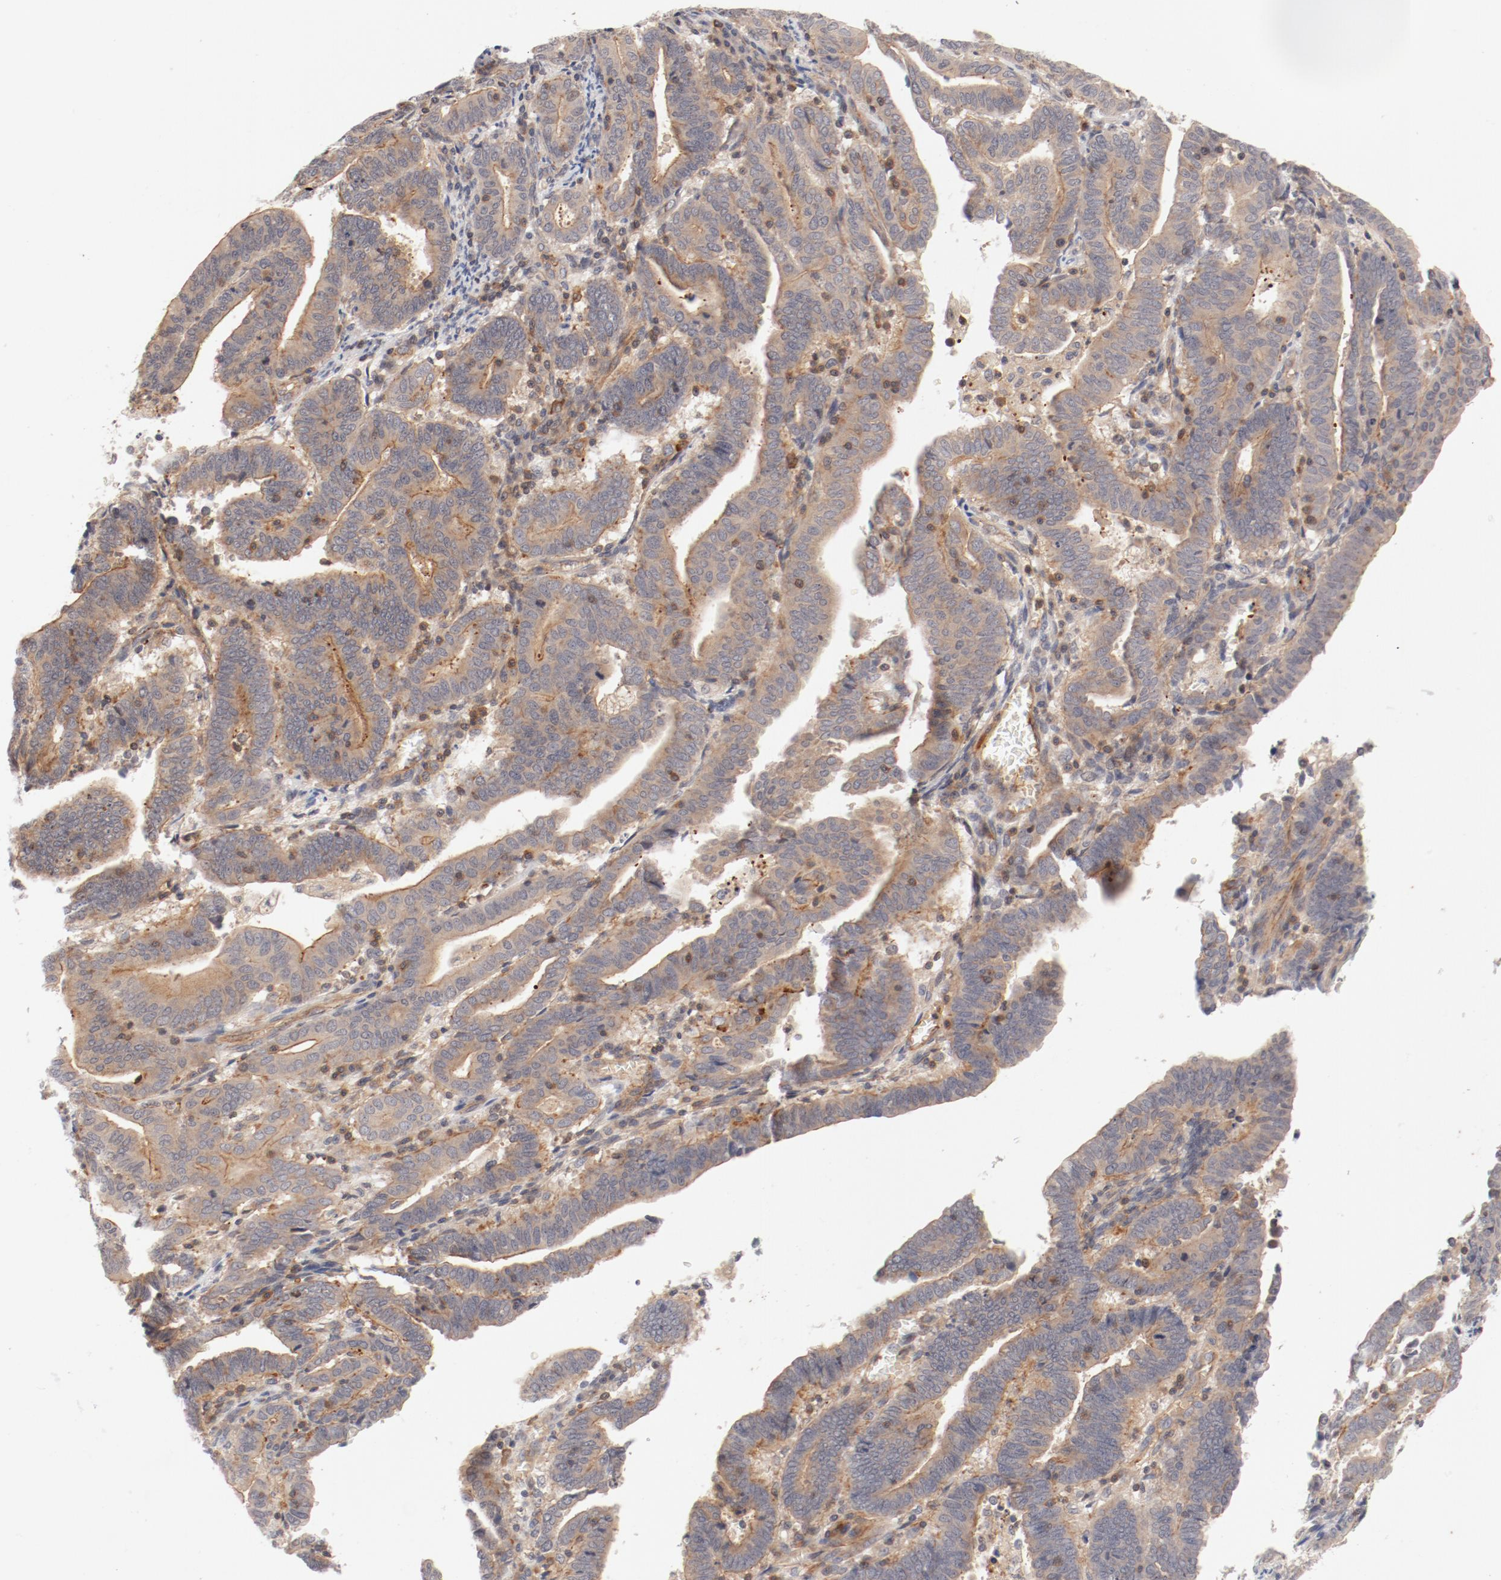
{"staining": {"intensity": "moderate", "quantity": ">75%", "location": "cytoplasmic/membranous"}, "tissue": "endometrial cancer", "cell_type": "Tumor cells", "image_type": "cancer", "snomed": [{"axis": "morphology", "description": "Adenocarcinoma, NOS"}, {"axis": "topography", "description": "Uterus"}], "caption": "A brown stain labels moderate cytoplasmic/membranous positivity of a protein in human endometrial cancer tumor cells.", "gene": "ZNF267", "patient": {"sex": "female", "age": 83}}